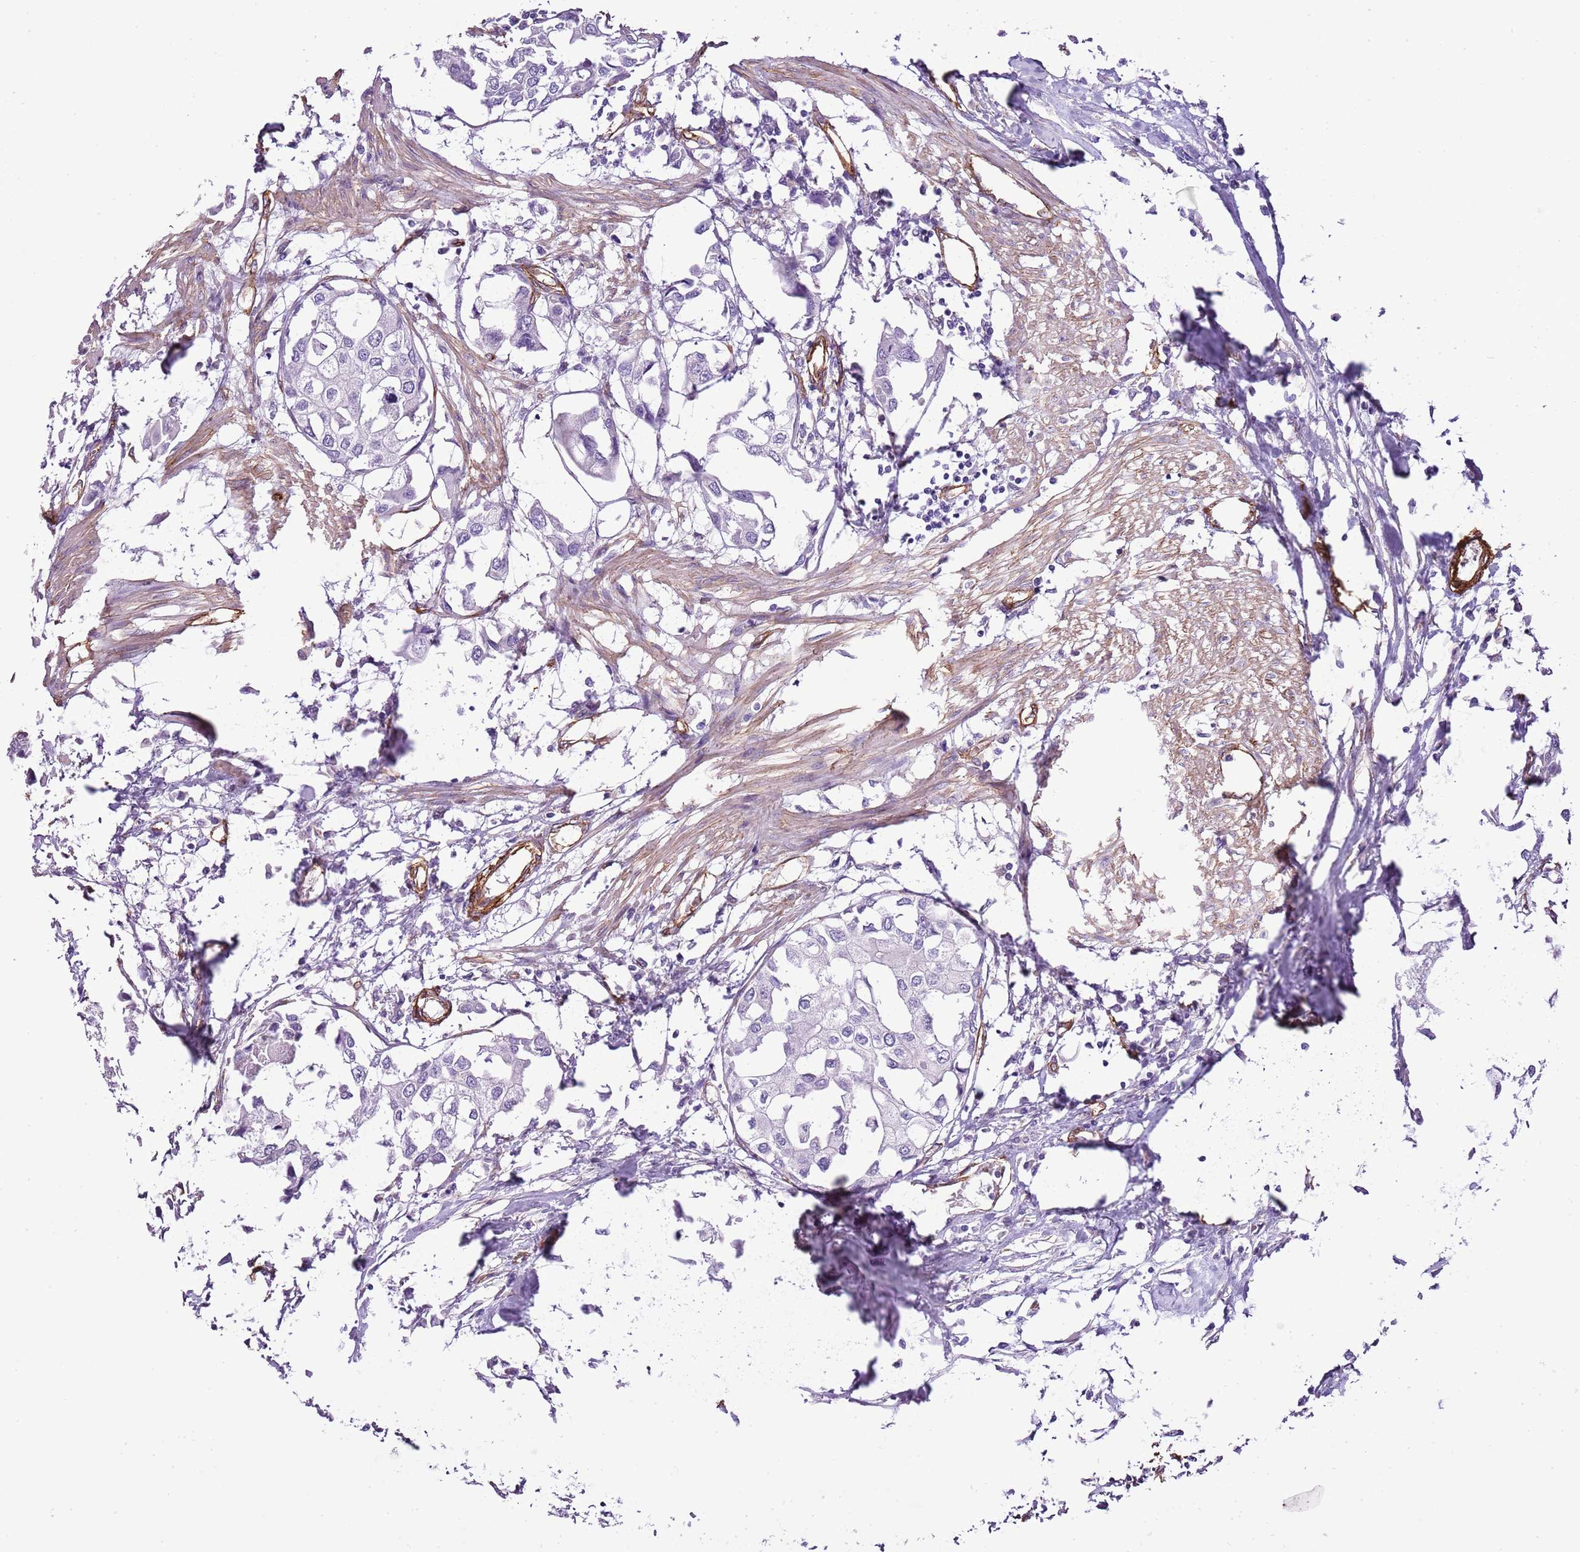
{"staining": {"intensity": "negative", "quantity": "none", "location": "none"}, "tissue": "urothelial cancer", "cell_type": "Tumor cells", "image_type": "cancer", "snomed": [{"axis": "morphology", "description": "Urothelial carcinoma, High grade"}, {"axis": "topography", "description": "Urinary bladder"}], "caption": "Tumor cells show no significant expression in urothelial cancer.", "gene": "CTDSPL", "patient": {"sex": "male", "age": 64}}